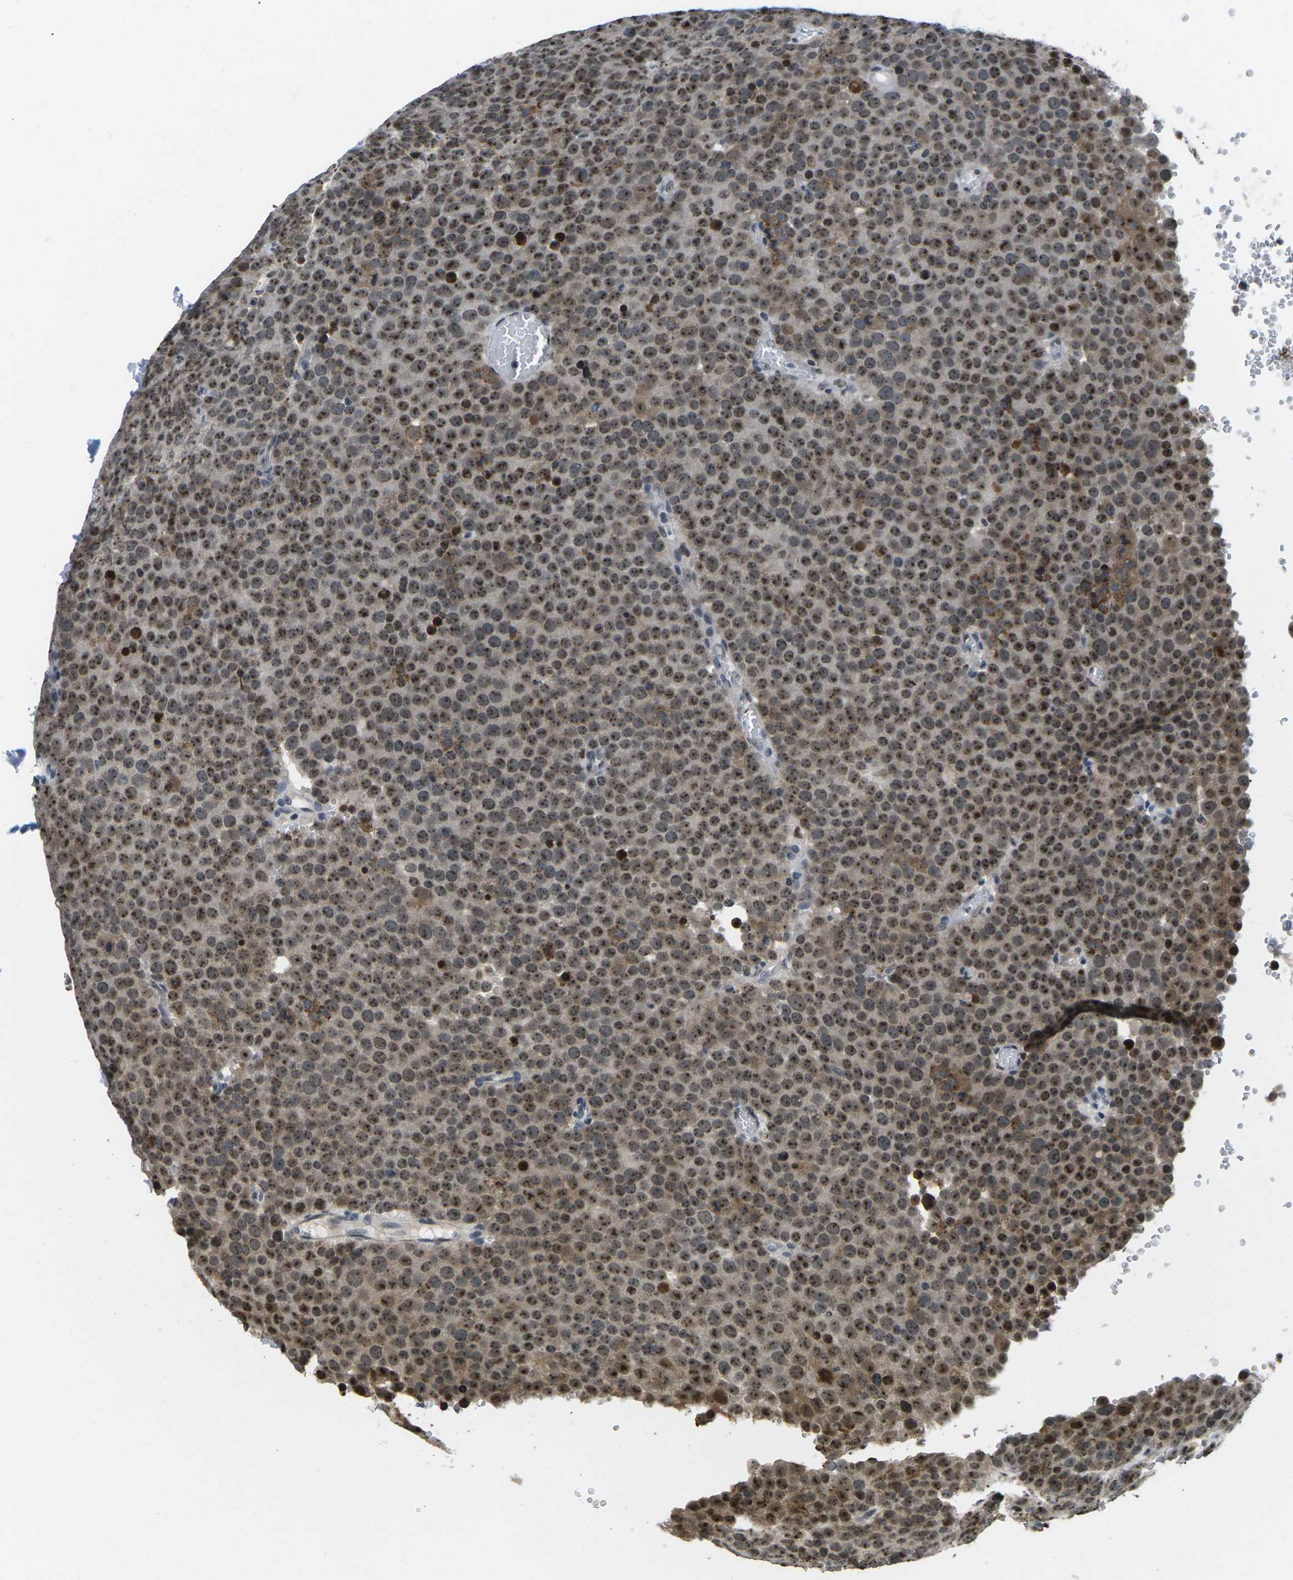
{"staining": {"intensity": "moderate", "quantity": ">75%", "location": "cytoplasmic/membranous,nuclear"}, "tissue": "testis cancer", "cell_type": "Tumor cells", "image_type": "cancer", "snomed": [{"axis": "morphology", "description": "Normal tissue, NOS"}, {"axis": "morphology", "description": "Seminoma, NOS"}, {"axis": "topography", "description": "Testis"}], "caption": "Moderate cytoplasmic/membranous and nuclear protein positivity is identified in about >75% of tumor cells in testis cancer (seminoma).", "gene": "NSRP1", "patient": {"sex": "male", "age": 71}}